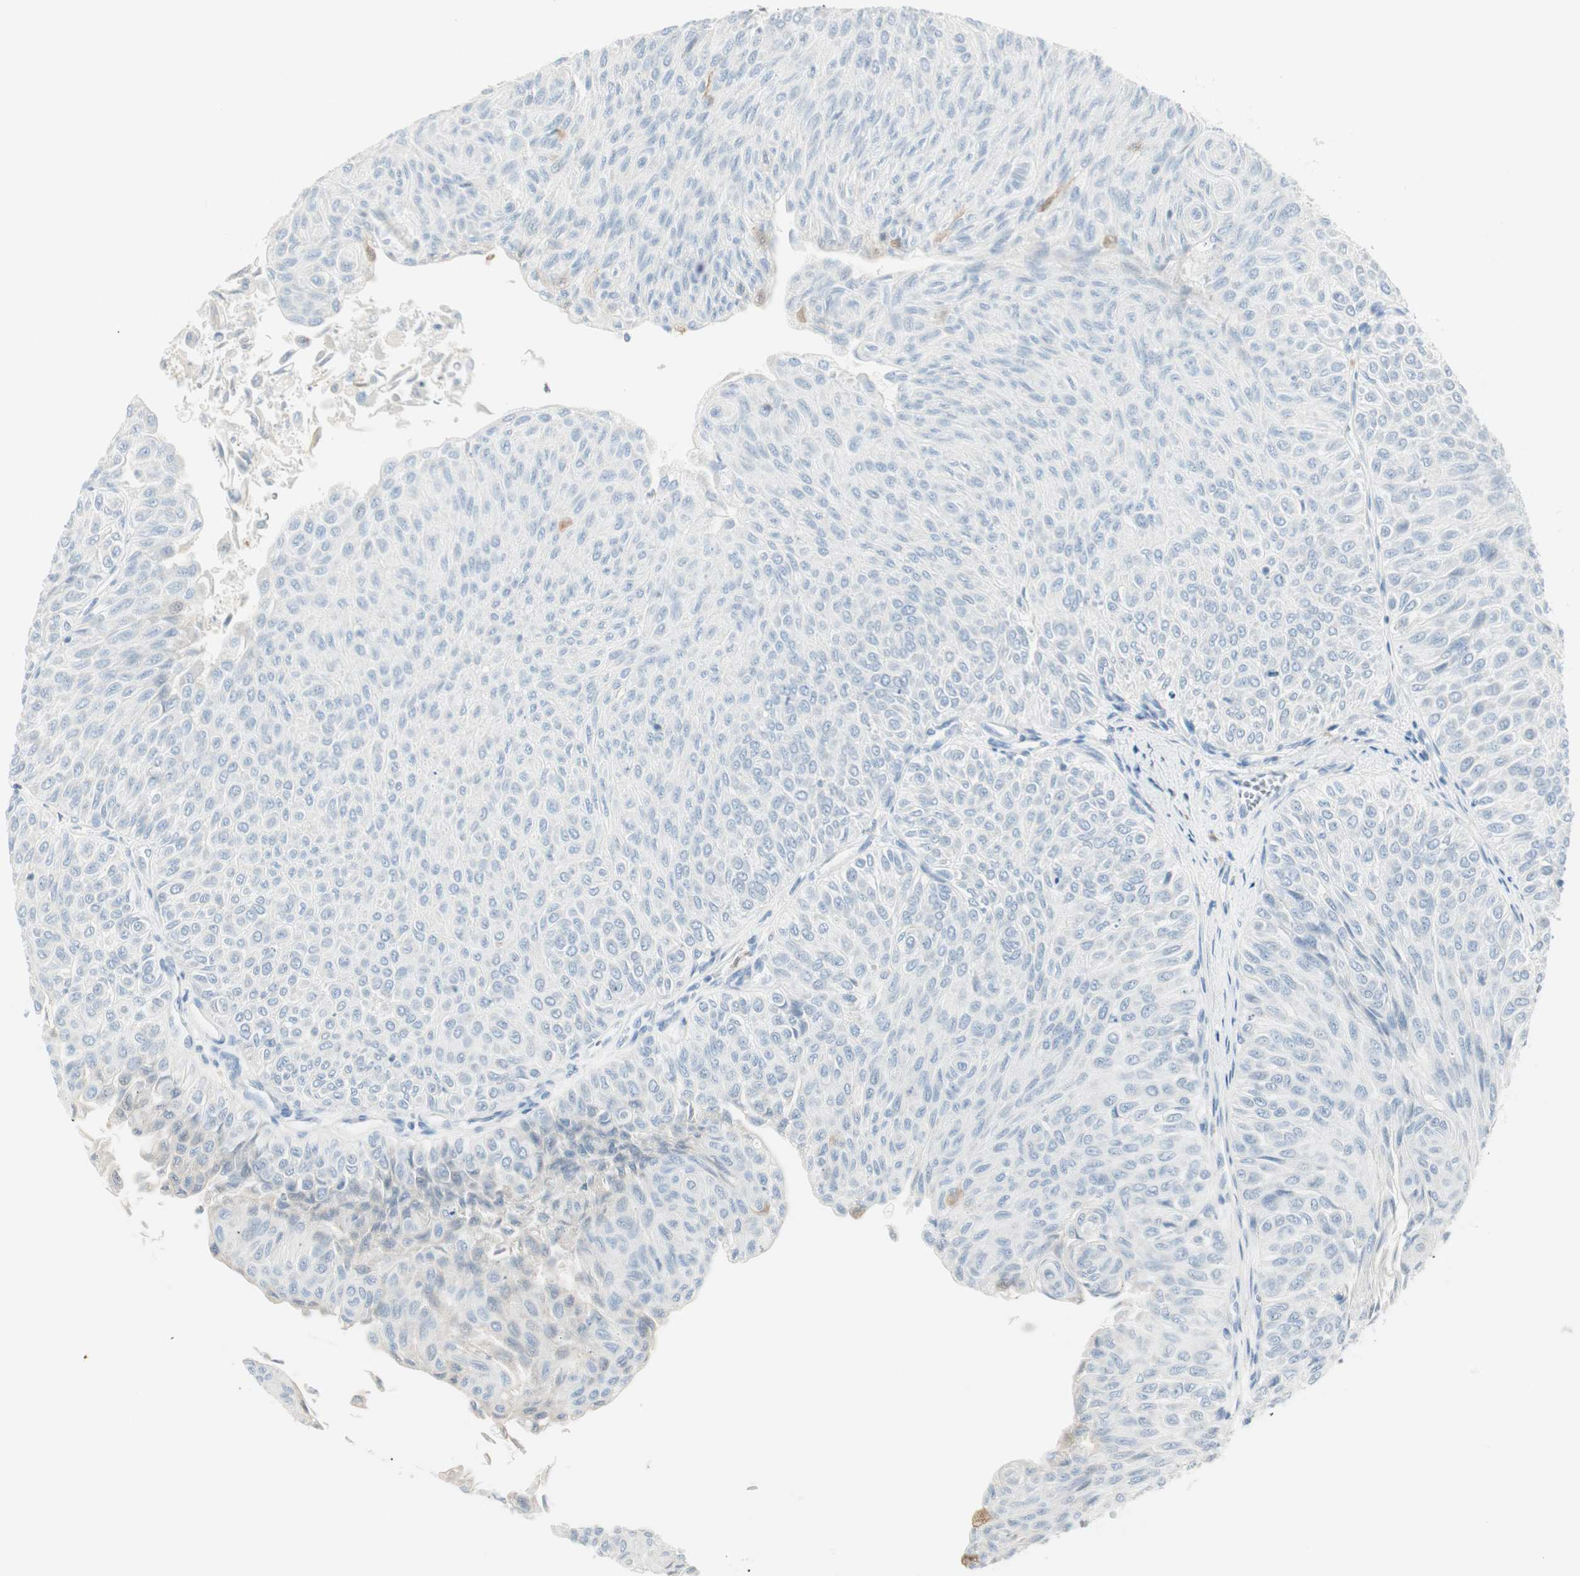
{"staining": {"intensity": "negative", "quantity": "none", "location": "none"}, "tissue": "urothelial cancer", "cell_type": "Tumor cells", "image_type": "cancer", "snomed": [{"axis": "morphology", "description": "Urothelial carcinoma, Low grade"}, {"axis": "topography", "description": "Urinary bladder"}], "caption": "Human urothelial cancer stained for a protein using immunohistochemistry (IHC) shows no staining in tumor cells.", "gene": "PRTN3", "patient": {"sex": "male", "age": 78}}